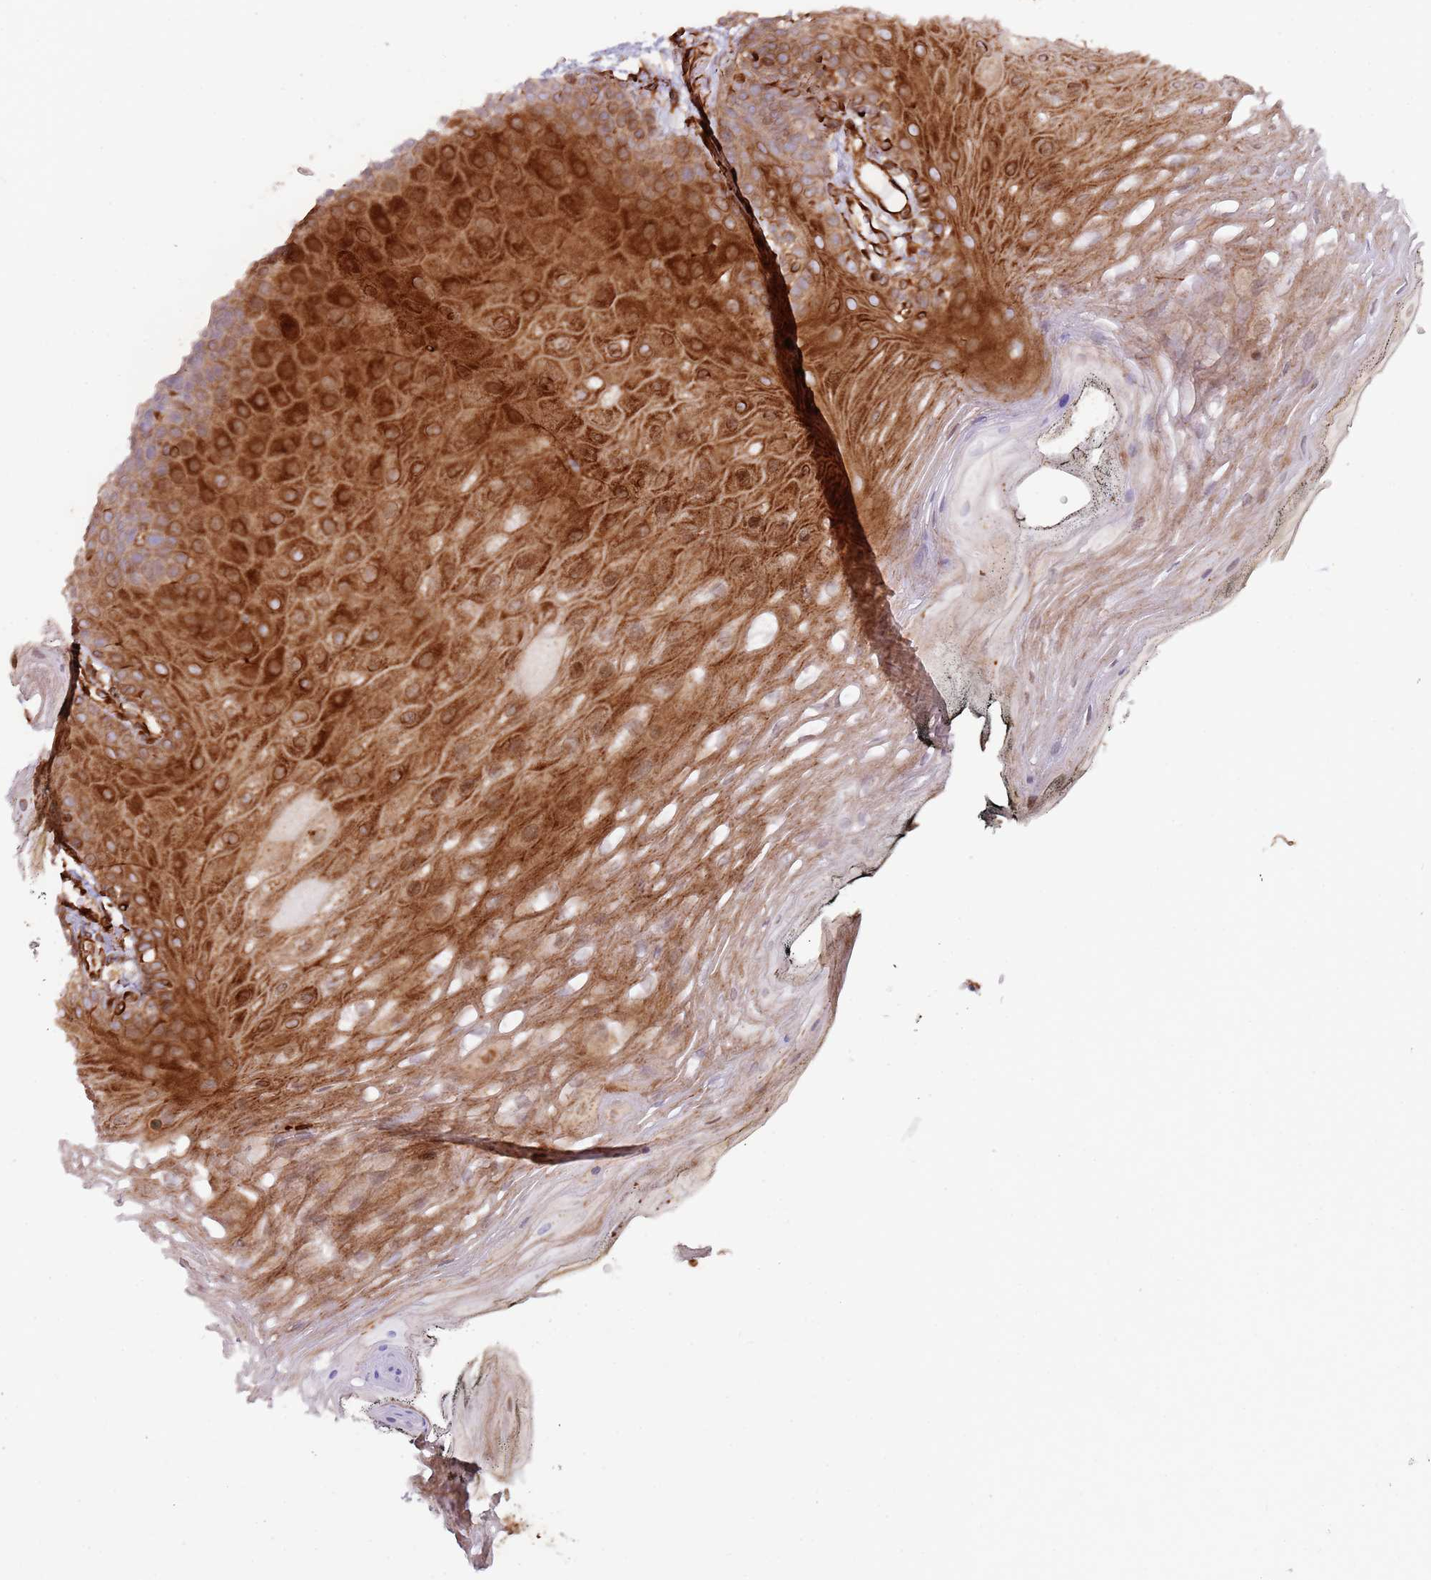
{"staining": {"intensity": "strong", "quantity": "25%-75%", "location": "cytoplasmic/membranous"}, "tissue": "oral mucosa", "cell_type": "Squamous epithelial cells", "image_type": "normal", "snomed": [{"axis": "morphology", "description": "Normal tissue, NOS"}, {"axis": "topography", "description": "Oral tissue"}, {"axis": "topography", "description": "Tounge, NOS"}], "caption": "About 25%-75% of squamous epithelial cells in normal human oral mucosa show strong cytoplasmic/membranous protein positivity as visualized by brown immunohistochemical staining.", "gene": "MRGPRE", "patient": {"sex": "female", "age": 81}}